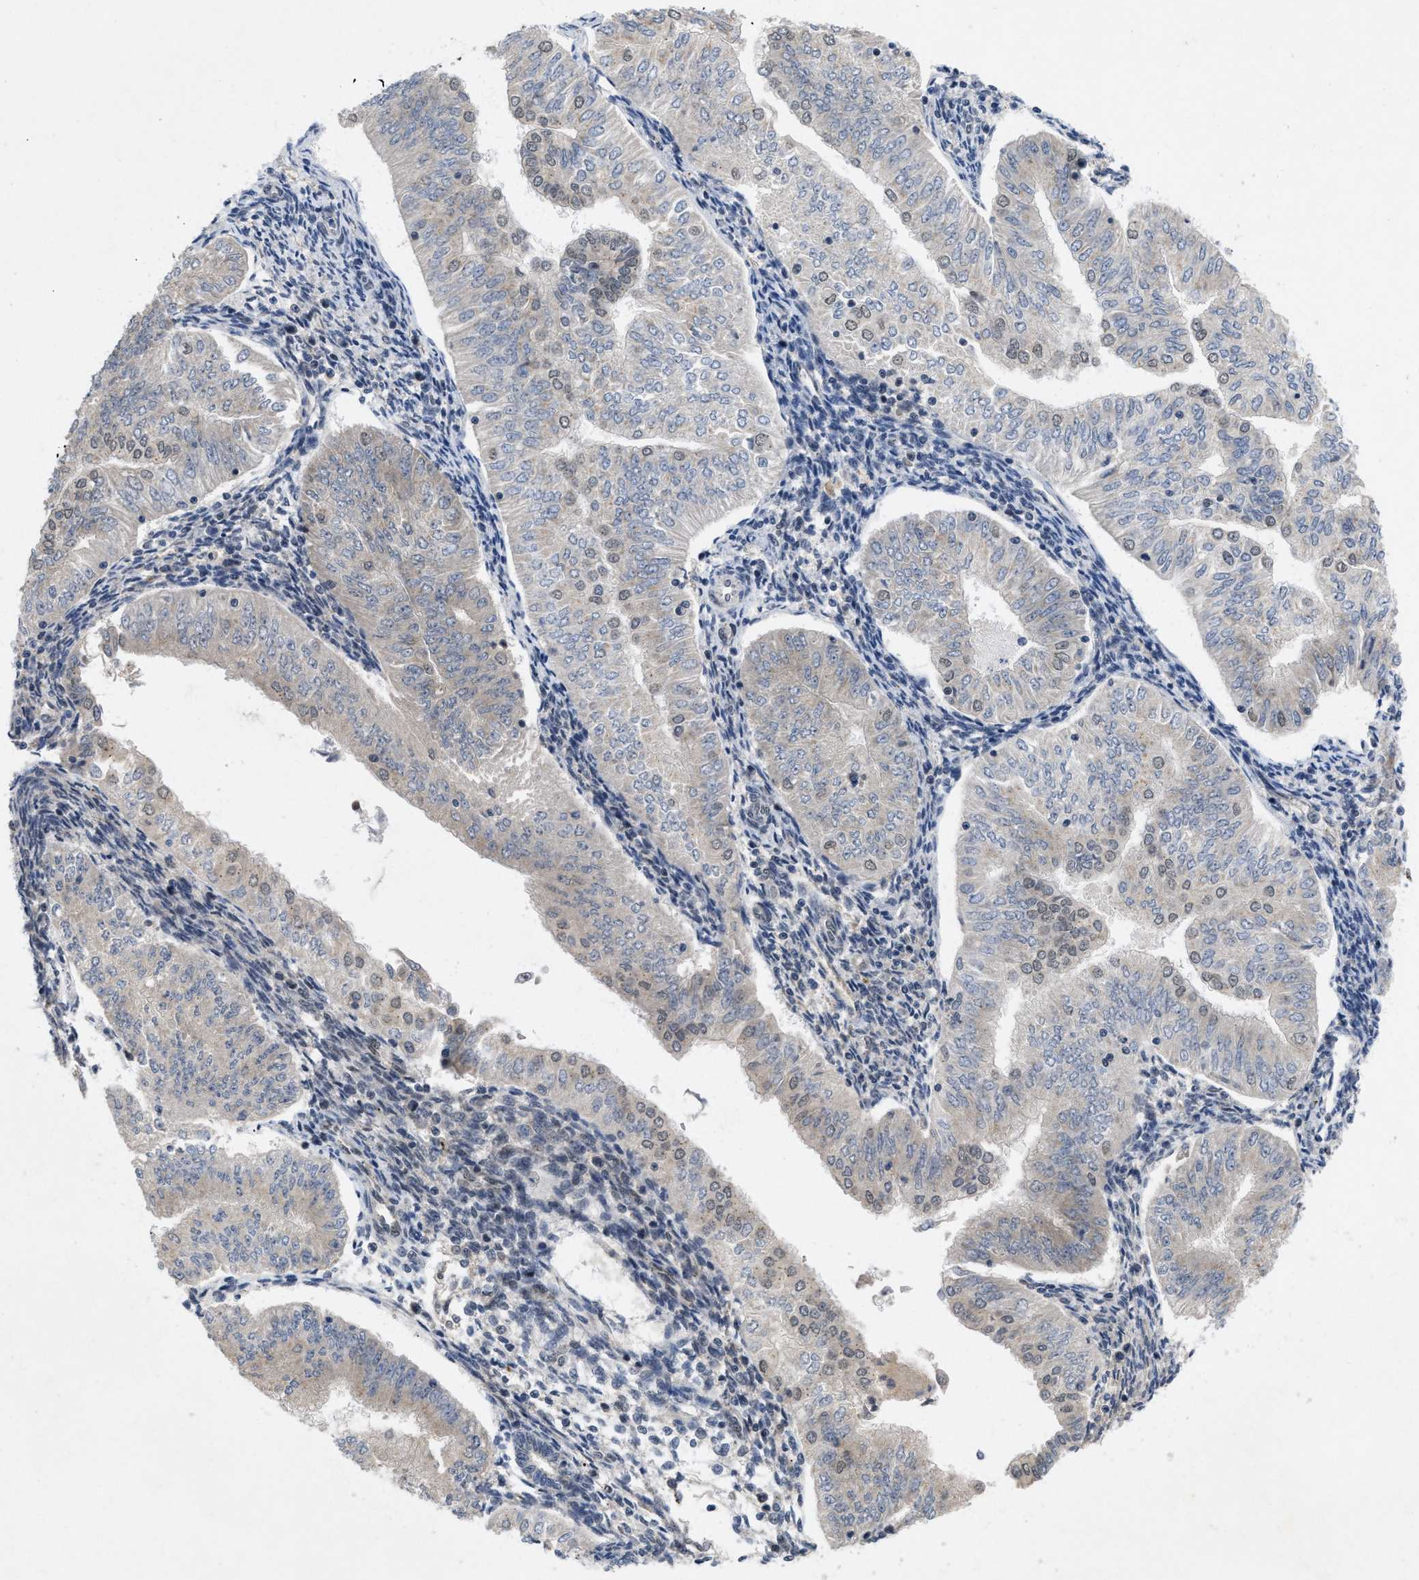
{"staining": {"intensity": "weak", "quantity": "<25%", "location": "nuclear"}, "tissue": "endometrial cancer", "cell_type": "Tumor cells", "image_type": "cancer", "snomed": [{"axis": "morphology", "description": "Normal tissue, NOS"}, {"axis": "morphology", "description": "Adenocarcinoma, NOS"}, {"axis": "topography", "description": "Endometrium"}], "caption": "A photomicrograph of human endometrial adenocarcinoma is negative for staining in tumor cells.", "gene": "ZNF346", "patient": {"sex": "female", "age": 53}}